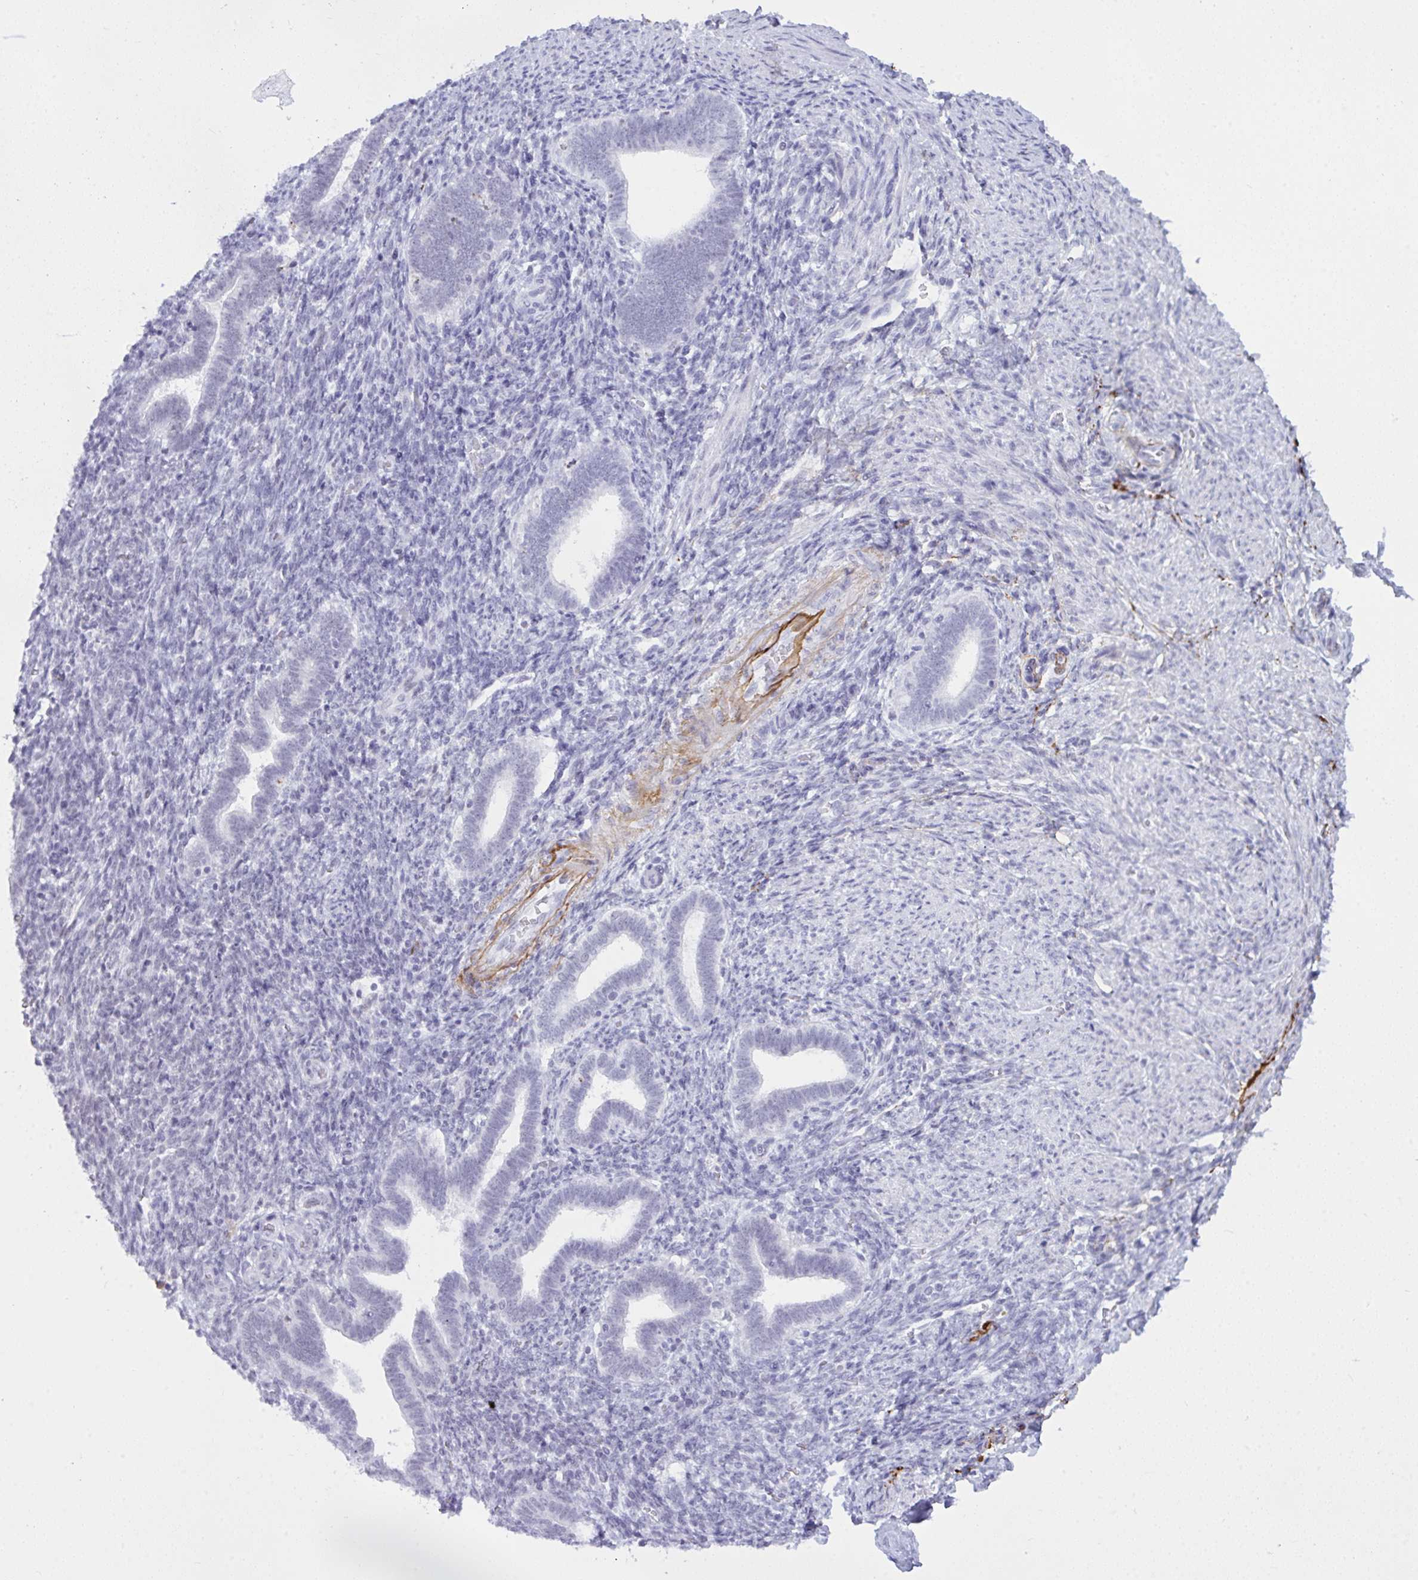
{"staining": {"intensity": "negative", "quantity": "none", "location": "none"}, "tissue": "endometrium", "cell_type": "Cells in endometrial stroma", "image_type": "normal", "snomed": [{"axis": "morphology", "description": "Normal tissue, NOS"}, {"axis": "topography", "description": "Endometrium"}], "caption": "Immunohistochemical staining of unremarkable endometrium shows no significant positivity in cells in endometrial stroma.", "gene": "ELN", "patient": {"sex": "female", "age": 34}}